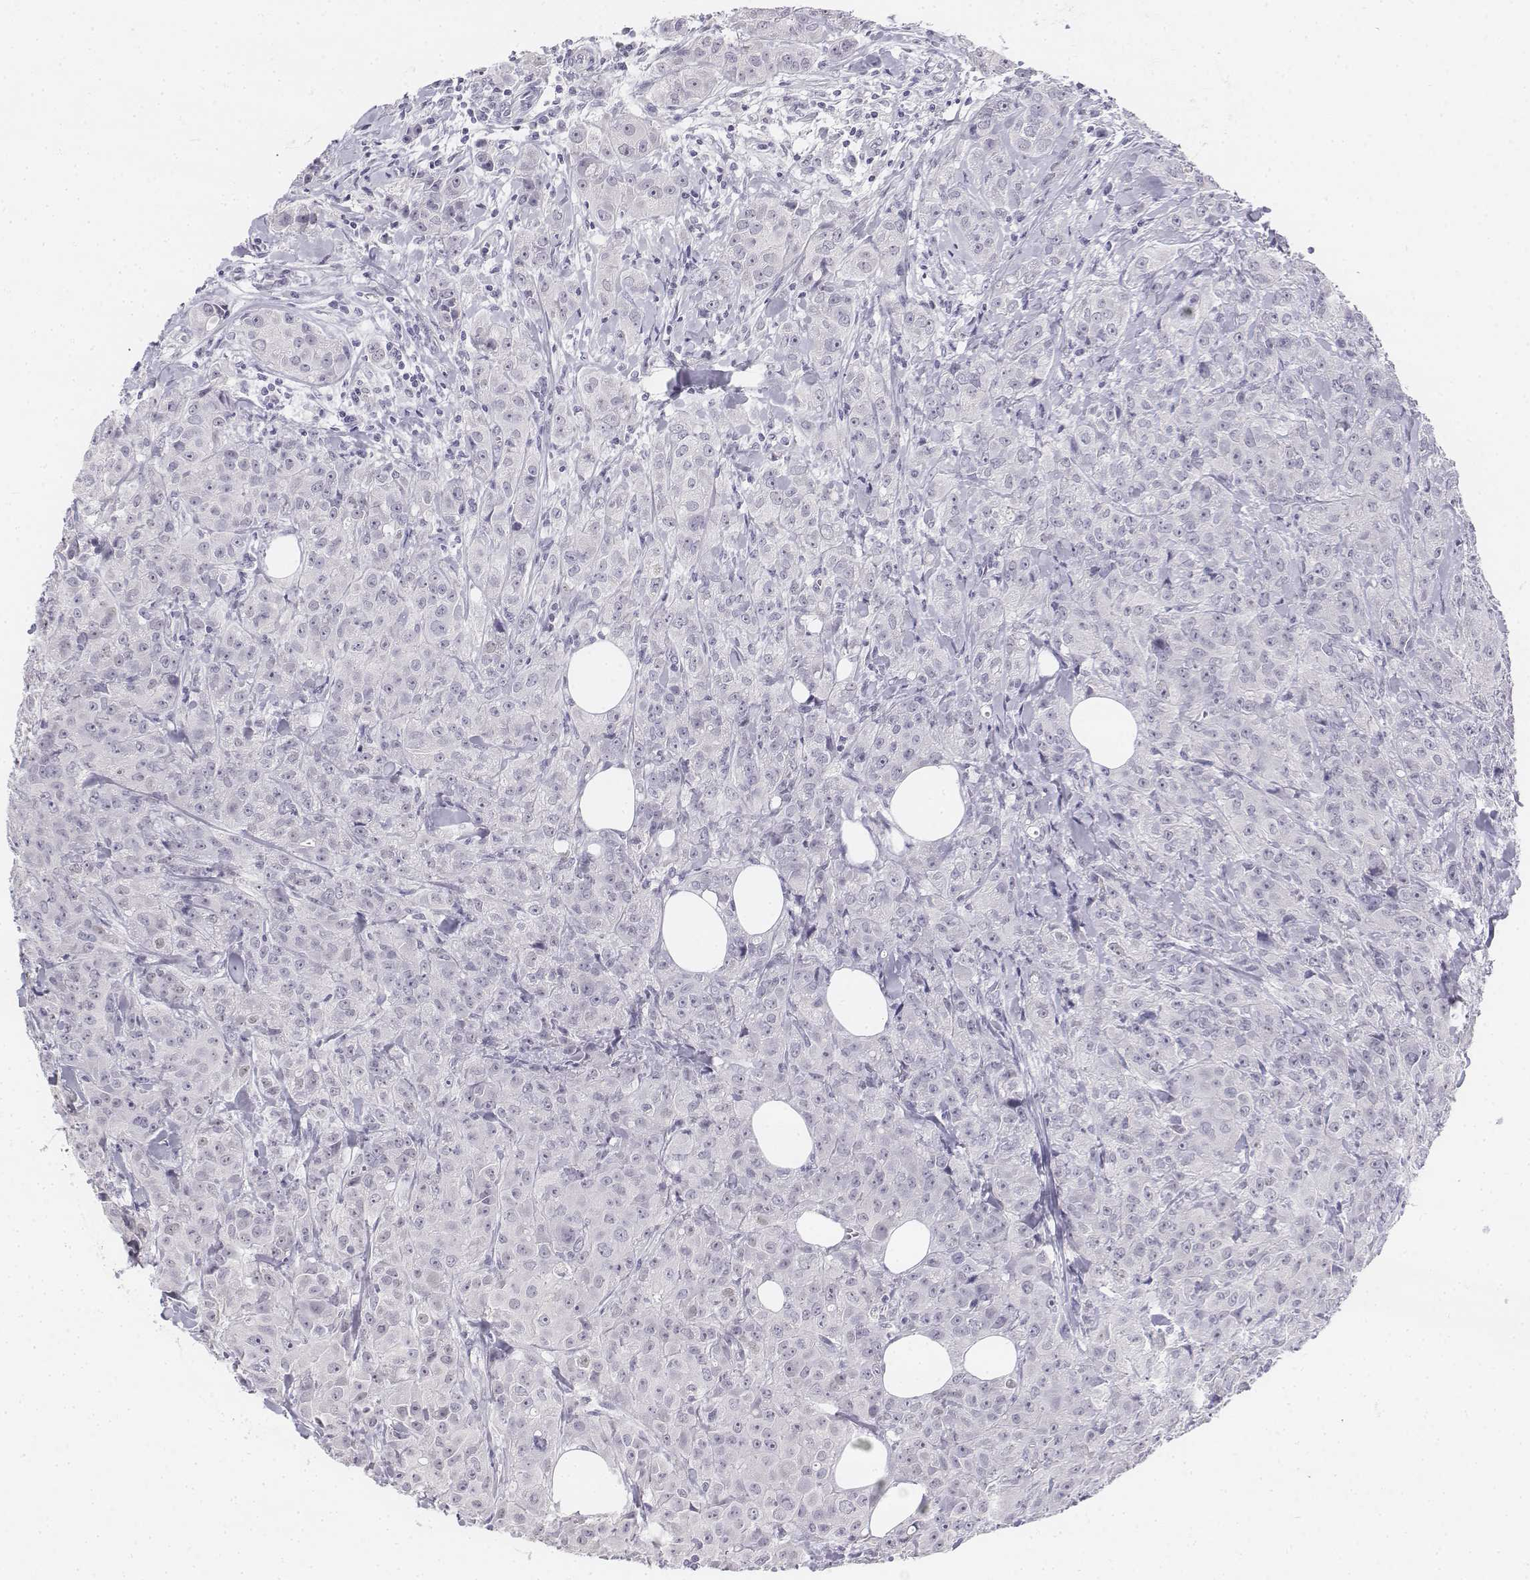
{"staining": {"intensity": "negative", "quantity": "none", "location": "none"}, "tissue": "breast cancer", "cell_type": "Tumor cells", "image_type": "cancer", "snomed": [{"axis": "morphology", "description": "Duct carcinoma"}, {"axis": "topography", "description": "Breast"}], "caption": "Protein analysis of breast intraductal carcinoma reveals no significant positivity in tumor cells.", "gene": "UCN2", "patient": {"sex": "female", "age": 43}}